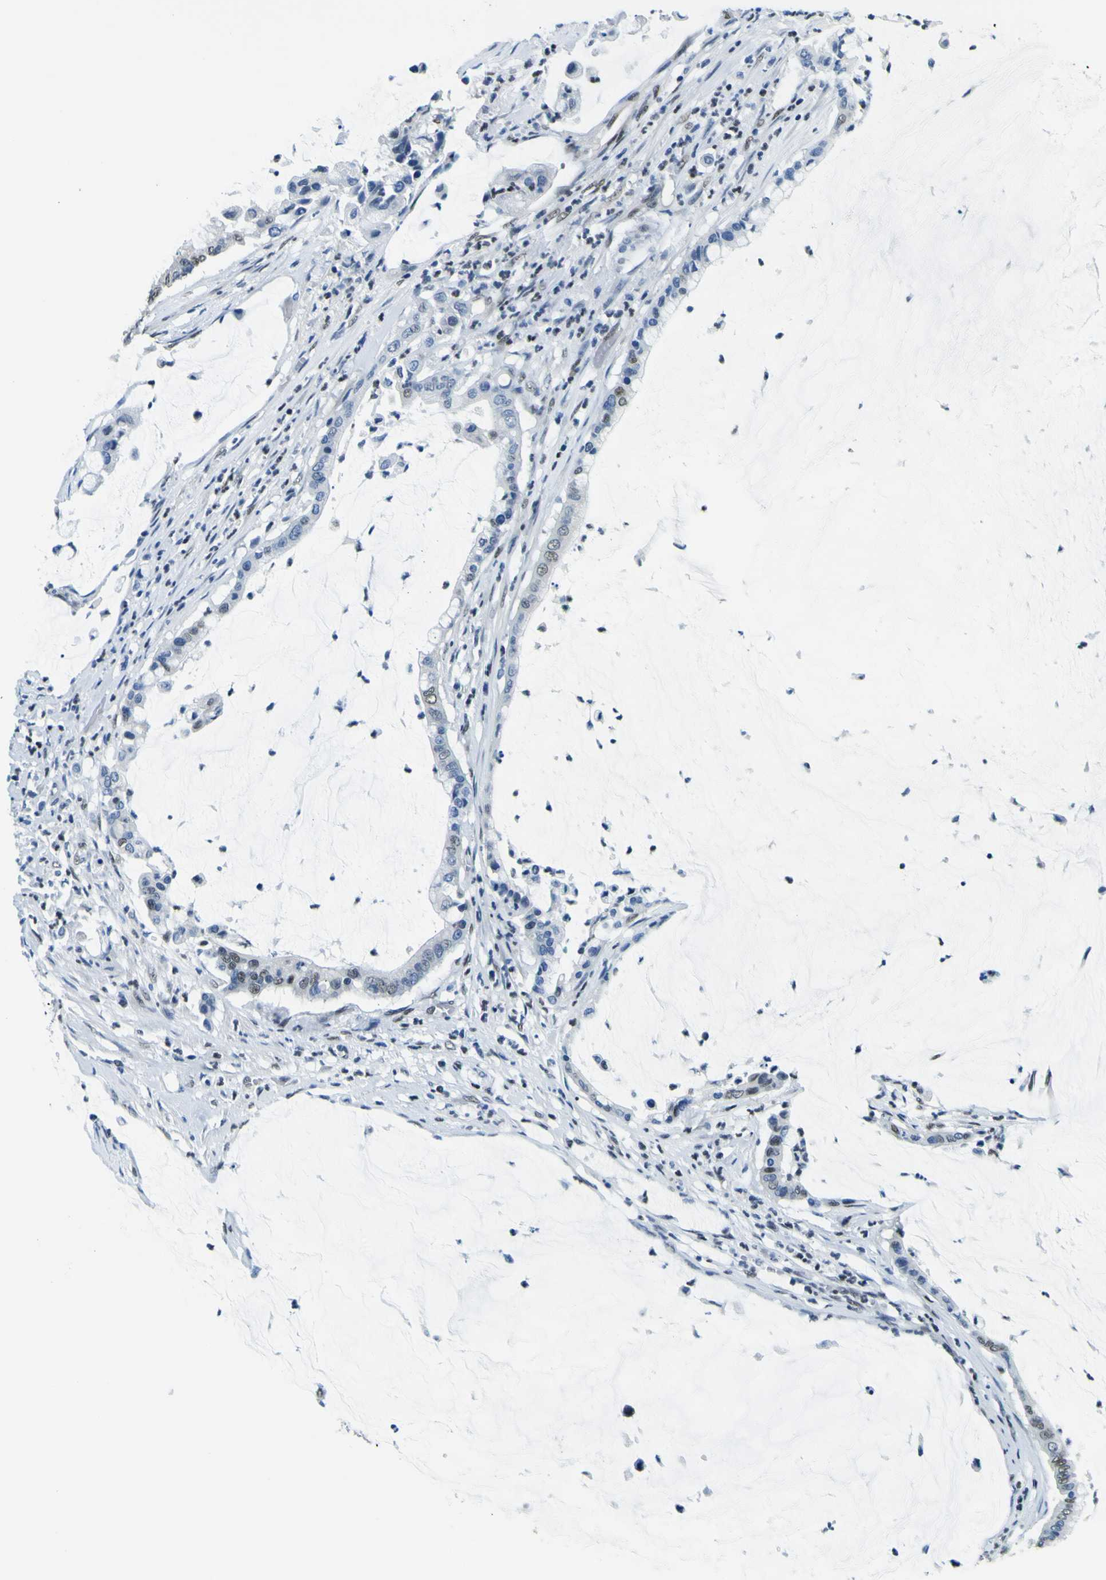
{"staining": {"intensity": "moderate", "quantity": "25%-75%", "location": "nuclear"}, "tissue": "pancreatic cancer", "cell_type": "Tumor cells", "image_type": "cancer", "snomed": [{"axis": "morphology", "description": "Adenocarcinoma, NOS"}, {"axis": "topography", "description": "Pancreas"}], "caption": "Moderate nuclear positivity is present in about 25%-75% of tumor cells in pancreatic adenocarcinoma. The protein of interest is shown in brown color, while the nuclei are stained blue.", "gene": "SP1", "patient": {"sex": "male", "age": 41}}